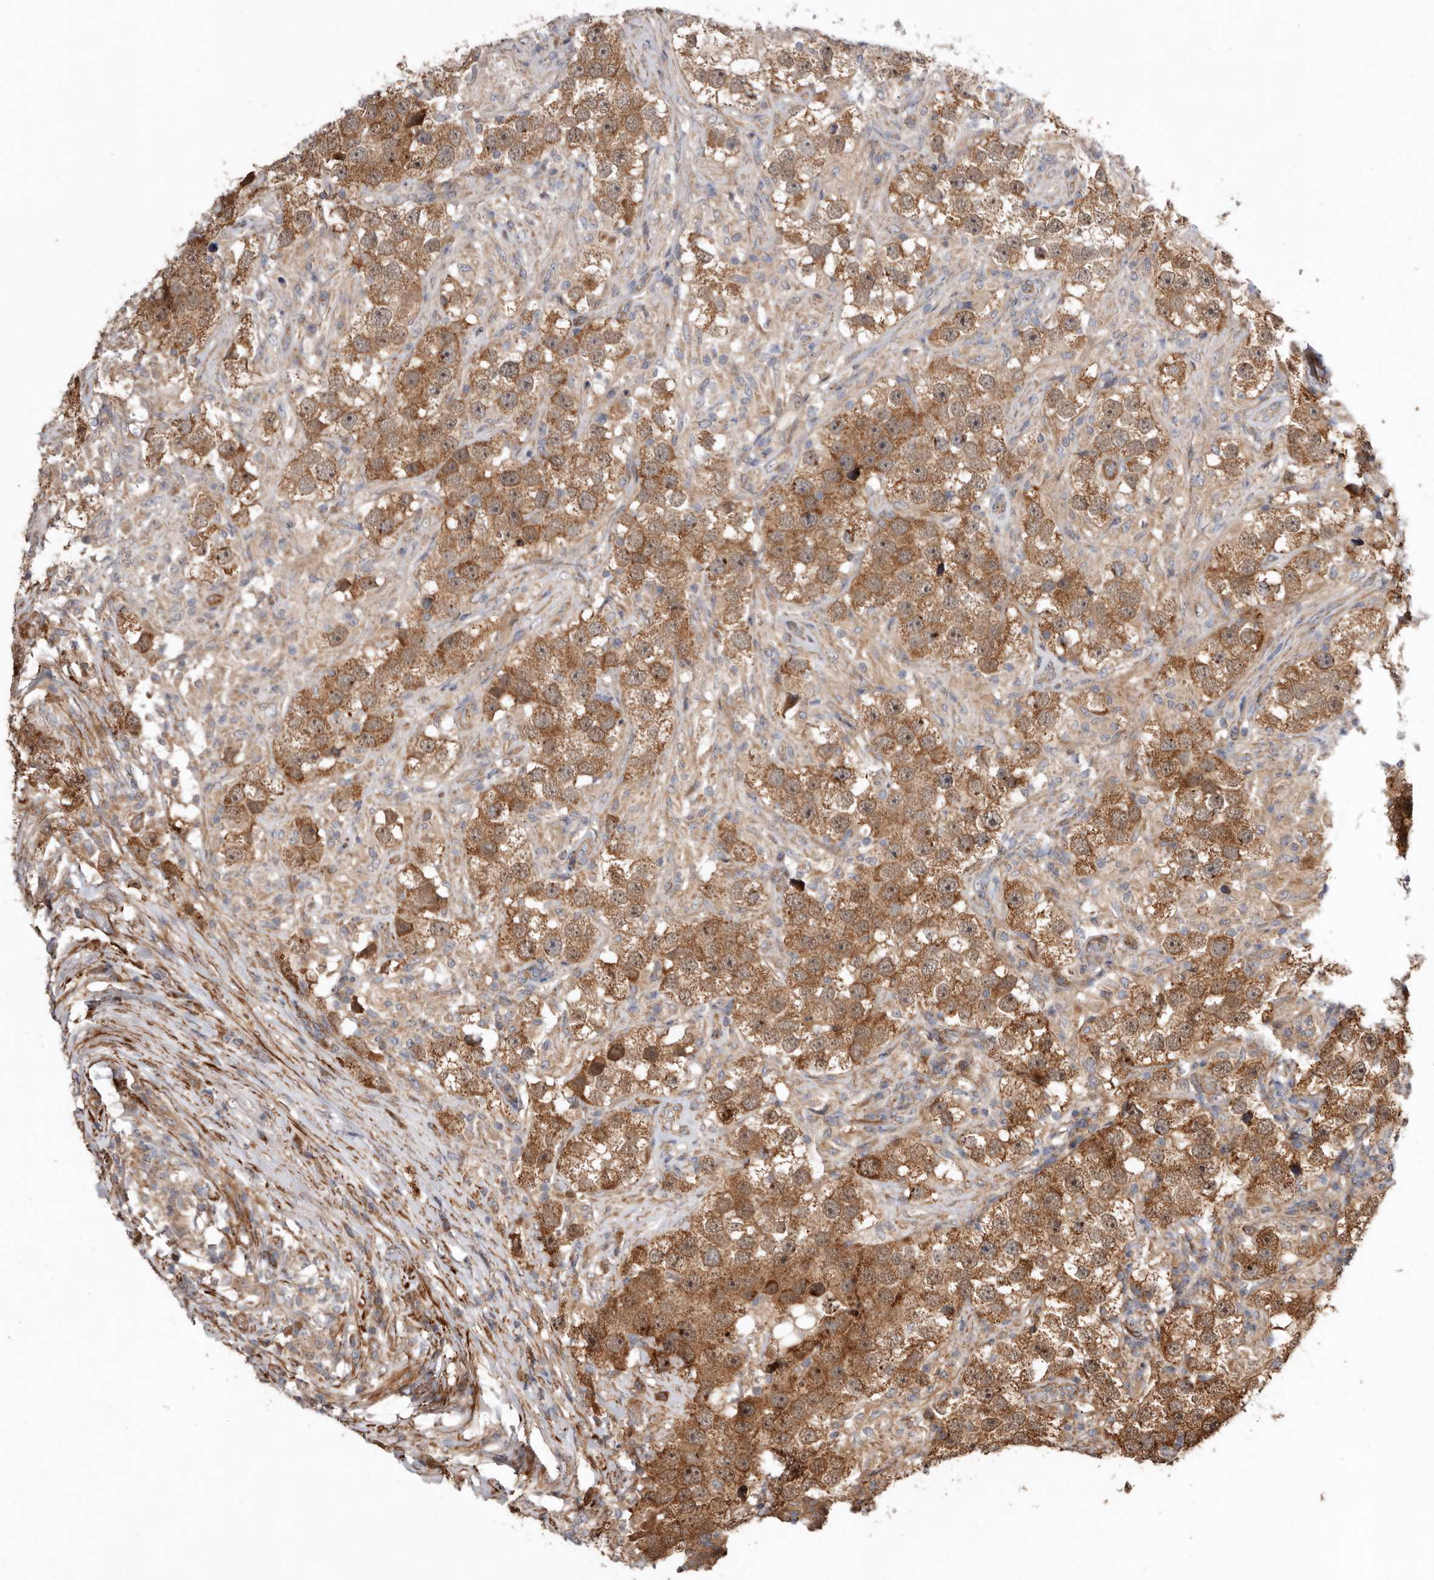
{"staining": {"intensity": "moderate", "quantity": ">75%", "location": "cytoplasmic/membranous"}, "tissue": "testis cancer", "cell_type": "Tumor cells", "image_type": "cancer", "snomed": [{"axis": "morphology", "description": "Seminoma, NOS"}, {"axis": "topography", "description": "Testis"}], "caption": "Brown immunohistochemical staining in human testis cancer displays moderate cytoplasmic/membranous expression in approximately >75% of tumor cells. The staining was performed using DAB (3,3'-diaminobenzidine) to visualize the protein expression in brown, while the nuclei were stained in blue with hematoxylin (Magnification: 20x).", "gene": "PROKR1", "patient": {"sex": "male", "age": 49}}